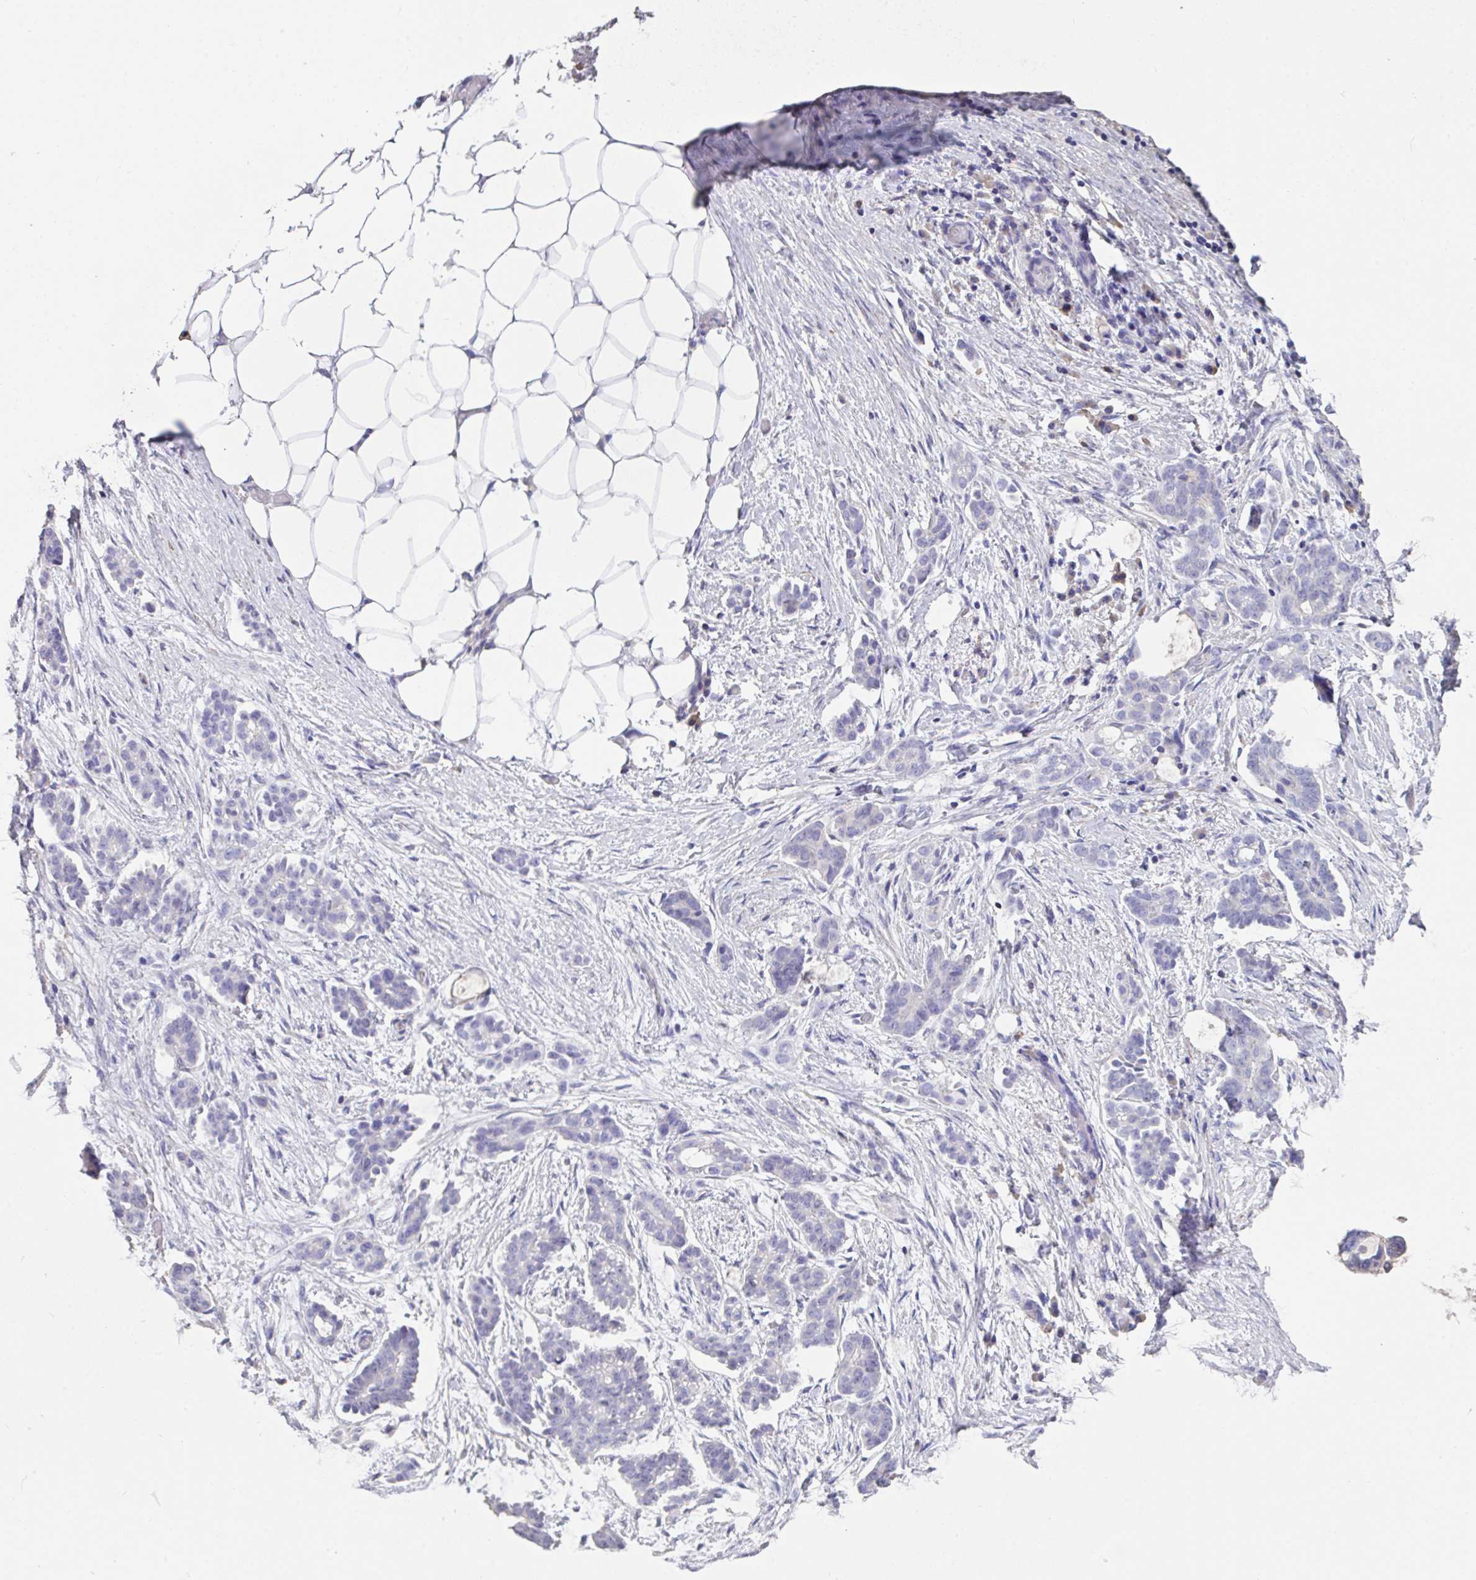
{"staining": {"intensity": "negative", "quantity": "none", "location": "none"}, "tissue": "ovarian cancer", "cell_type": "Tumor cells", "image_type": "cancer", "snomed": [{"axis": "morphology", "description": "Cystadenocarcinoma, serous, NOS"}, {"axis": "topography", "description": "Ovary"}], "caption": "Immunohistochemistry micrograph of ovarian cancer (serous cystadenocarcinoma) stained for a protein (brown), which exhibits no positivity in tumor cells. The staining is performed using DAB brown chromogen with nuclei counter-stained in using hematoxylin.", "gene": "IL23R", "patient": {"sex": "female", "age": 50}}